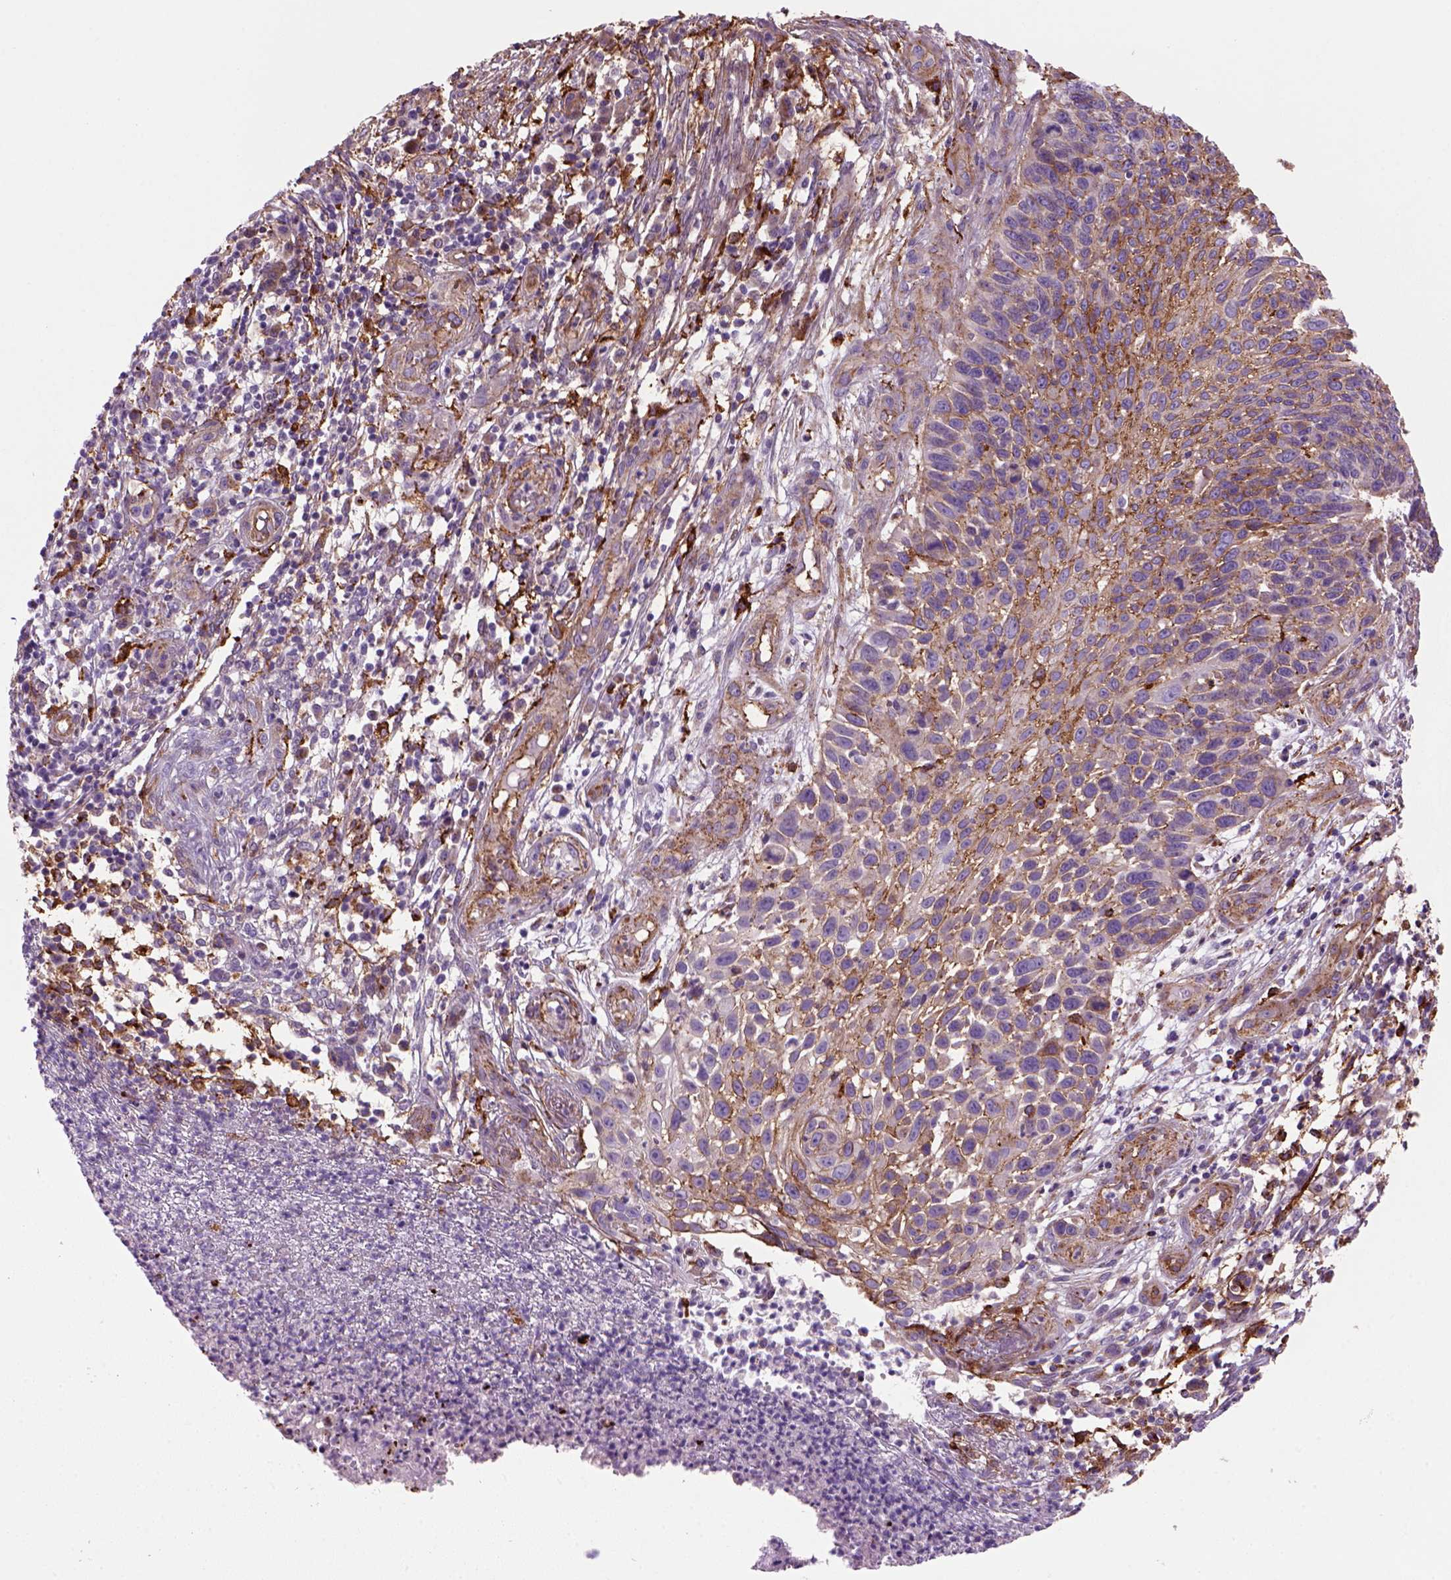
{"staining": {"intensity": "moderate", "quantity": "25%-75%", "location": "cytoplasmic/membranous"}, "tissue": "skin cancer", "cell_type": "Tumor cells", "image_type": "cancer", "snomed": [{"axis": "morphology", "description": "Squamous cell carcinoma, NOS"}, {"axis": "topography", "description": "Skin"}], "caption": "Skin cancer (squamous cell carcinoma) stained with immunohistochemistry demonstrates moderate cytoplasmic/membranous positivity in about 25%-75% of tumor cells. (brown staining indicates protein expression, while blue staining denotes nuclei).", "gene": "MARCKS", "patient": {"sex": "male", "age": 92}}